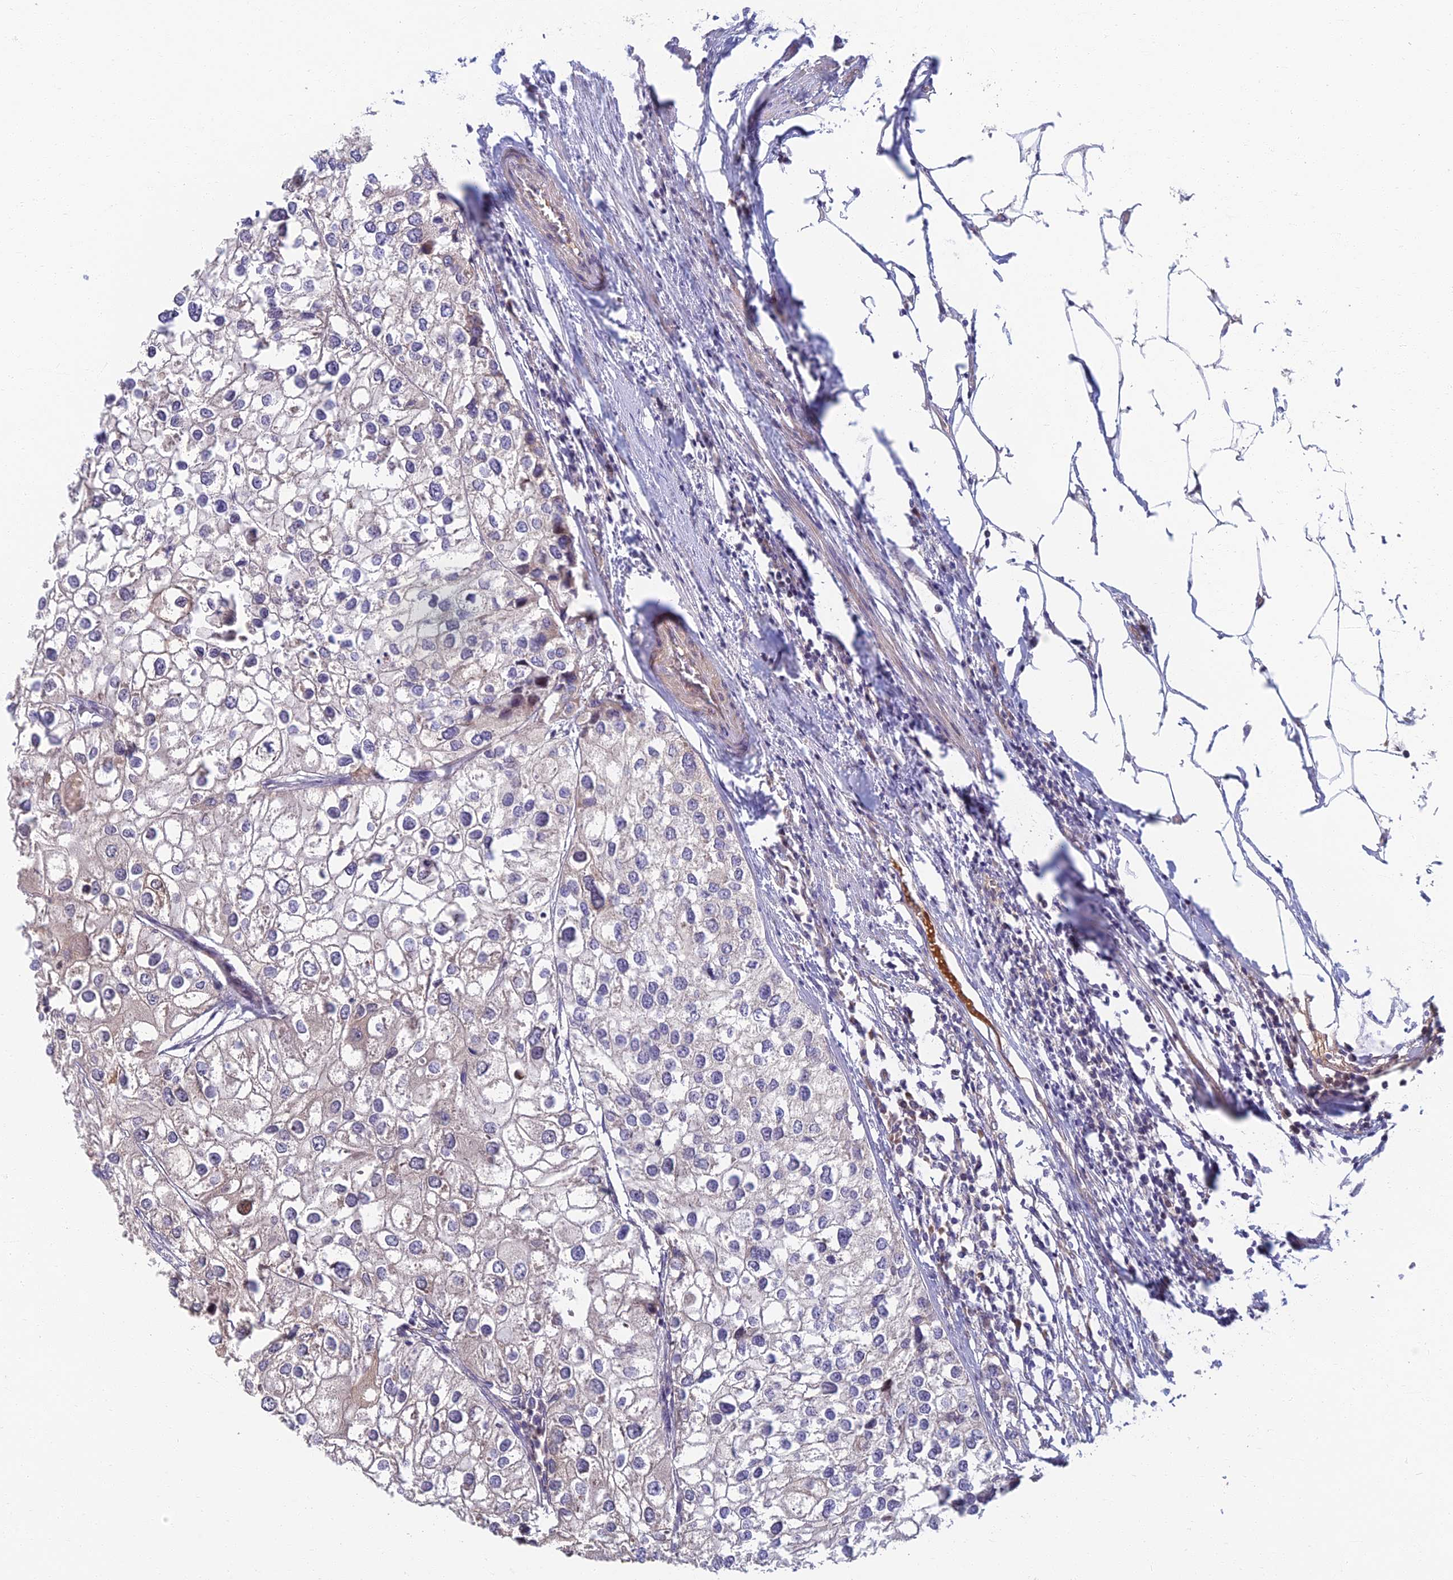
{"staining": {"intensity": "negative", "quantity": "none", "location": "none"}, "tissue": "urothelial cancer", "cell_type": "Tumor cells", "image_type": "cancer", "snomed": [{"axis": "morphology", "description": "Urothelial carcinoma, High grade"}, {"axis": "topography", "description": "Urinary bladder"}], "caption": "An immunohistochemistry image of urothelial cancer is shown. There is no staining in tumor cells of urothelial cancer.", "gene": "SOGA1", "patient": {"sex": "male", "age": 64}}